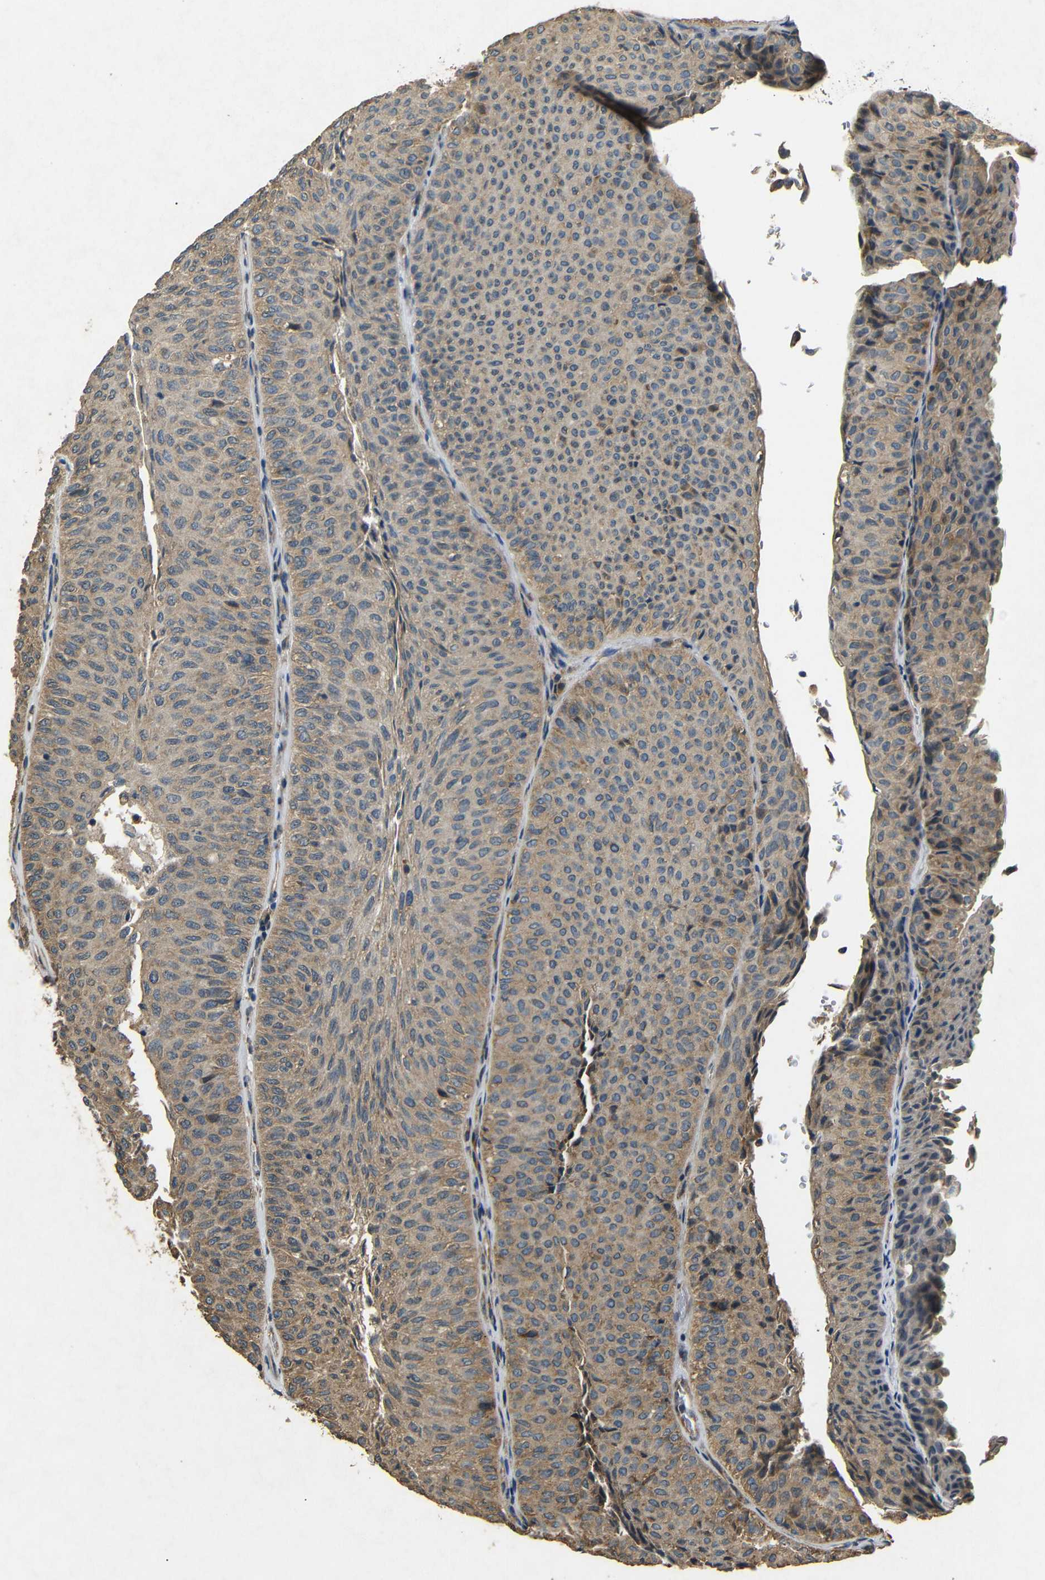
{"staining": {"intensity": "moderate", "quantity": ">75%", "location": "cytoplasmic/membranous"}, "tissue": "urothelial cancer", "cell_type": "Tumor cells", "image_type": "cancer", "snomed": [{"axis": "morphology", "description": "Urothelial carcinoma, Low grade"}, {"axis": "topography", "description": "Urinary bladder"}], "caption": "Moderate cytoplasmic/membranous protein positivity is present in about >75% of tumor cells in urothelial carcinoma (low-grade). The staining is performed using DAB brown chromogen to label protein expression. The nuclei are counter-stained blue using hematoxylin.", "gene": "BNIP3", "patient": {"sex": "male", "age": 78}}